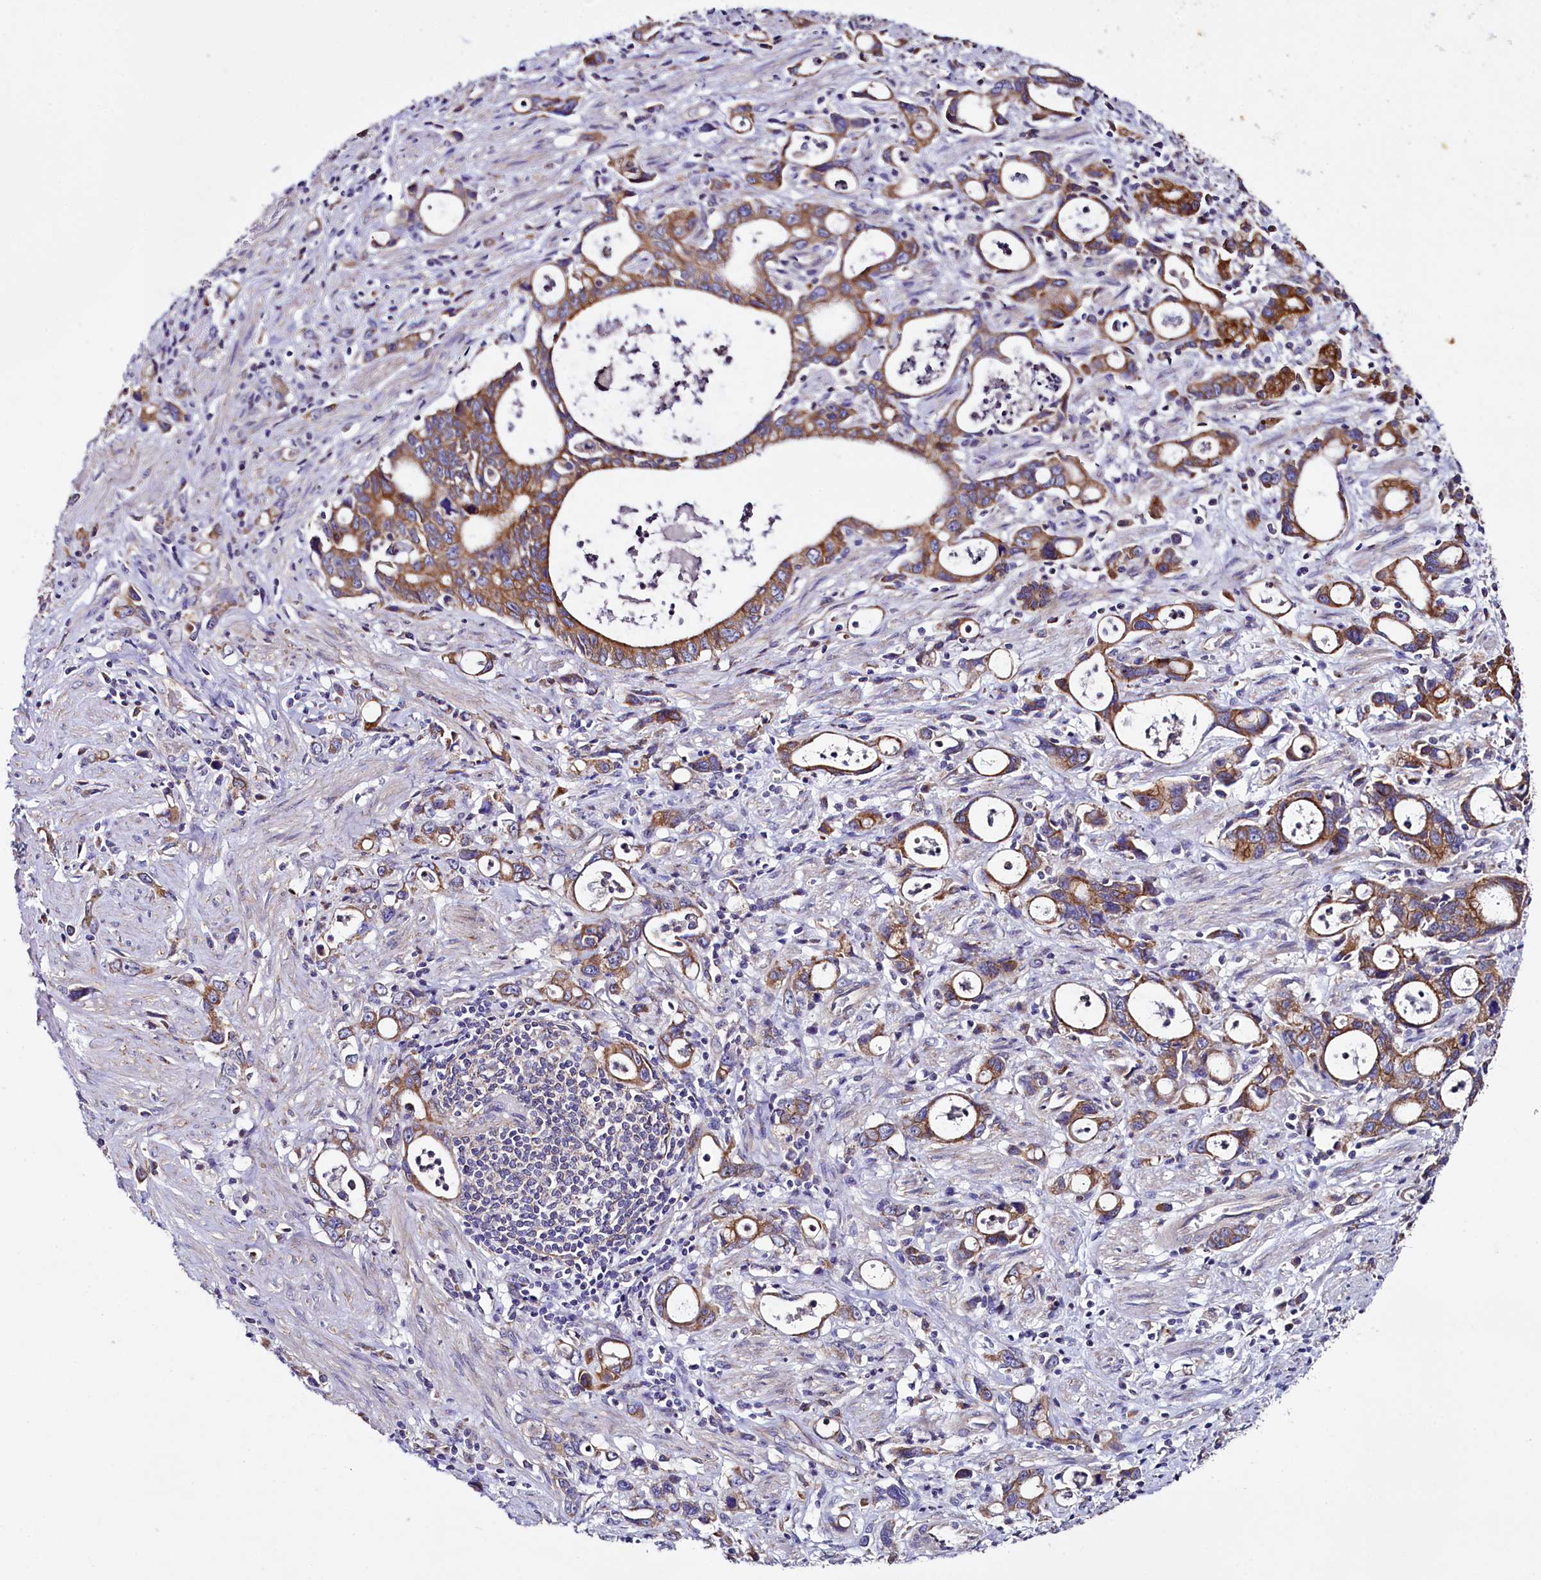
{"staining": {"intensity": "strong", "quantity": ">75%", "location": "cytoplasmic/membranous"}, "tissue": "stomach cancer", "cell_type": "Tumor cells", "image_type": "cancer", "snomed": [{"axis": "morphology", "description": "Adenocarcinoma, NOS"}, {"axis": "topography", "description": "Stomach, lower"}], "caption": "Immunohistochemical staining of adenocarcinoma (stomach) displays high levels of strong cytoplasmic/membranous expression in about >75% of tumor cells. Using DAB (brown) and hematoxylin (blue) stains, captured at high magnification using brightfield microscopy.", "gene": "SACM1L", "patient": {"sex": "female", "age": 43}}